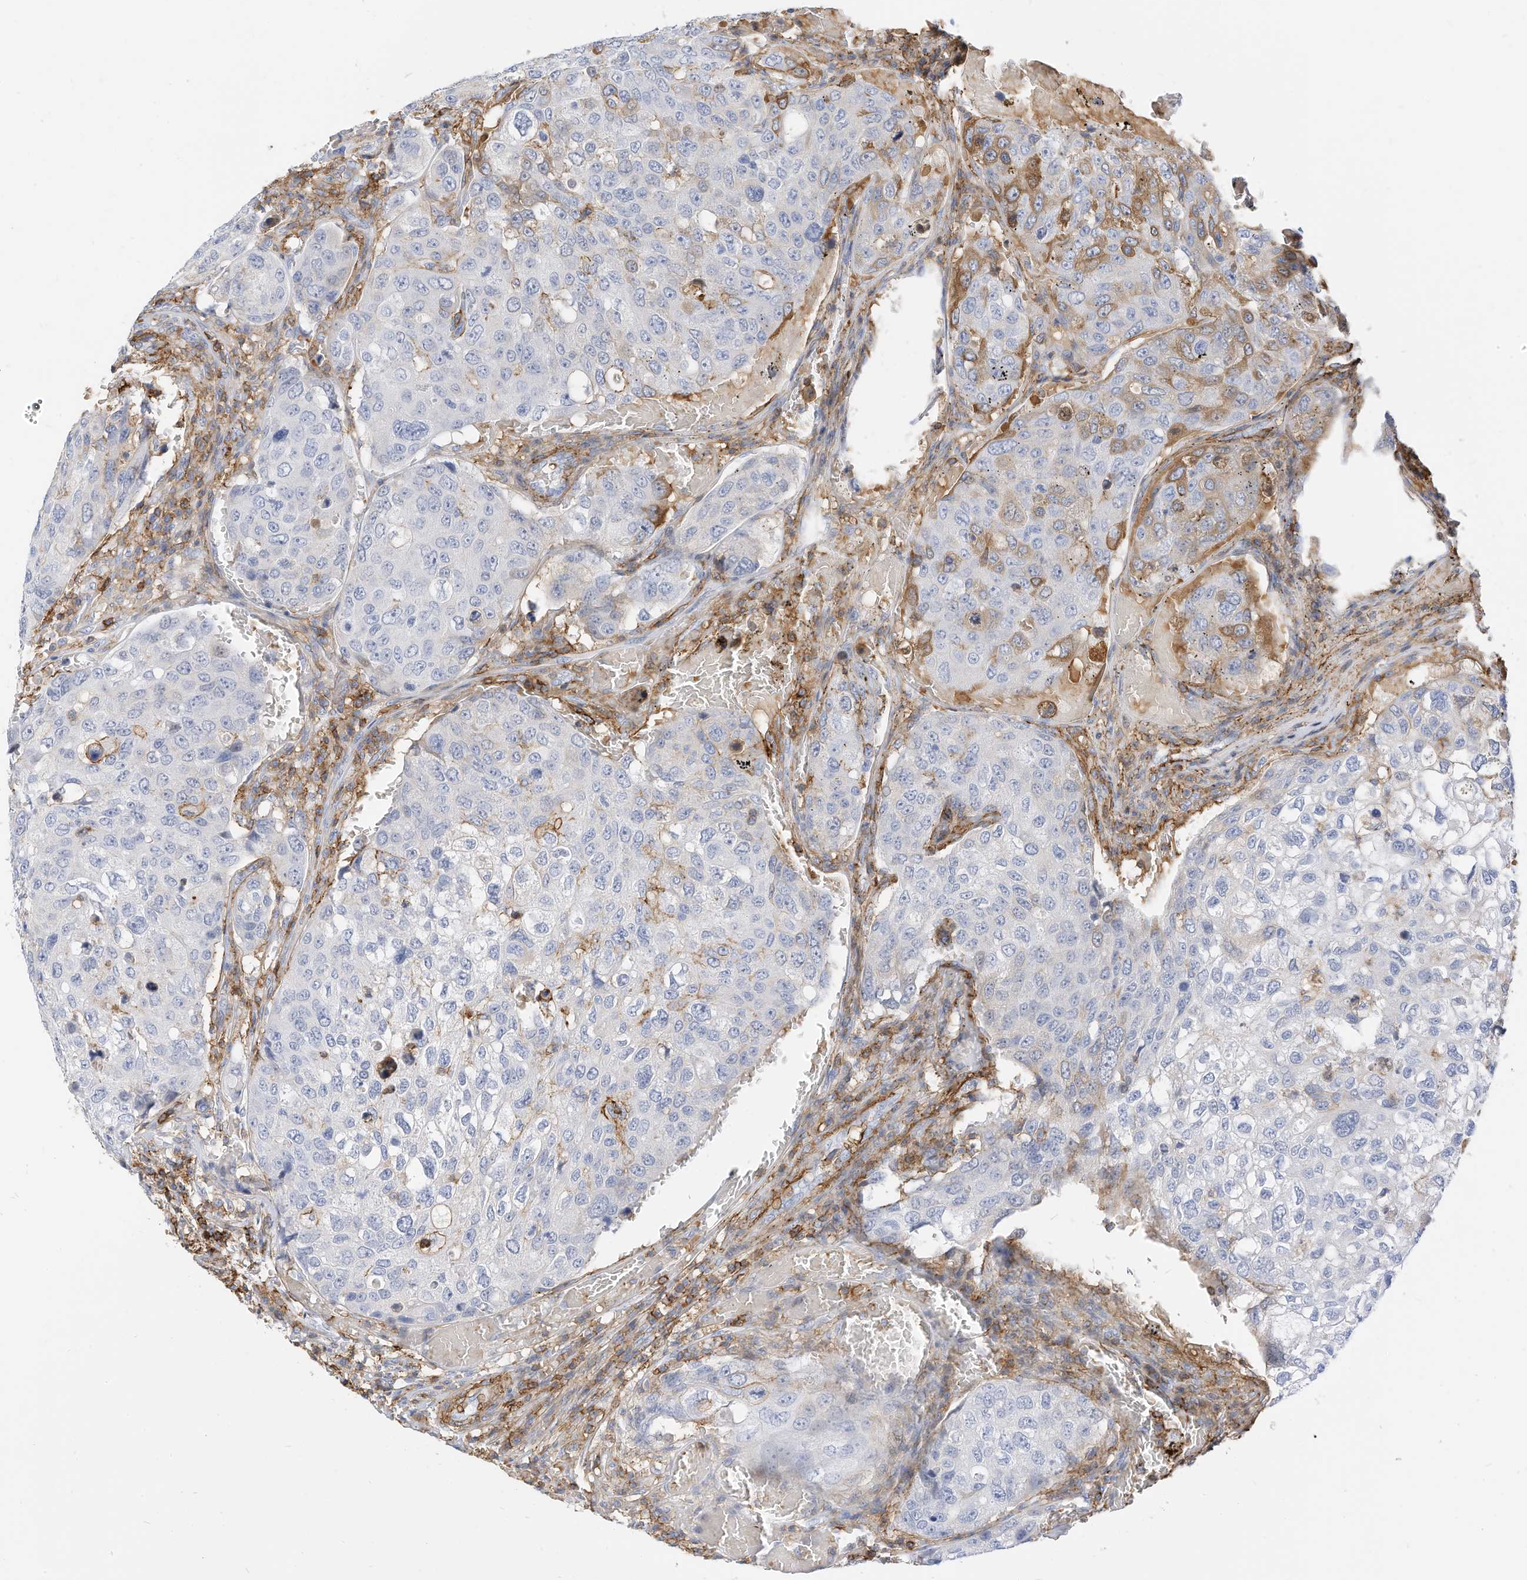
{"staining": {"intensity": "negative", "quantity": "none", "location": "none"}, "tissue": "urothelial cancer", "cell_type": "Tumor cells", "image_type": "cancer", "snomed": [{"axis": "morphology", "description": "Urothelial carcinoma, High grade"}, {"axis": "topography", "description": "Lymph node"}, {"axis": "topography", "description": "Urinary bladder"}], "caption": "Immunohistochemistry (IHC) photomicrograph of neoplastic tissue: urothelial cancer stained with DAB reveals no significant protein positivity in tumor cells.", "gene": "TXNDC9", "patient": {"sex": "male", "age": 51}}